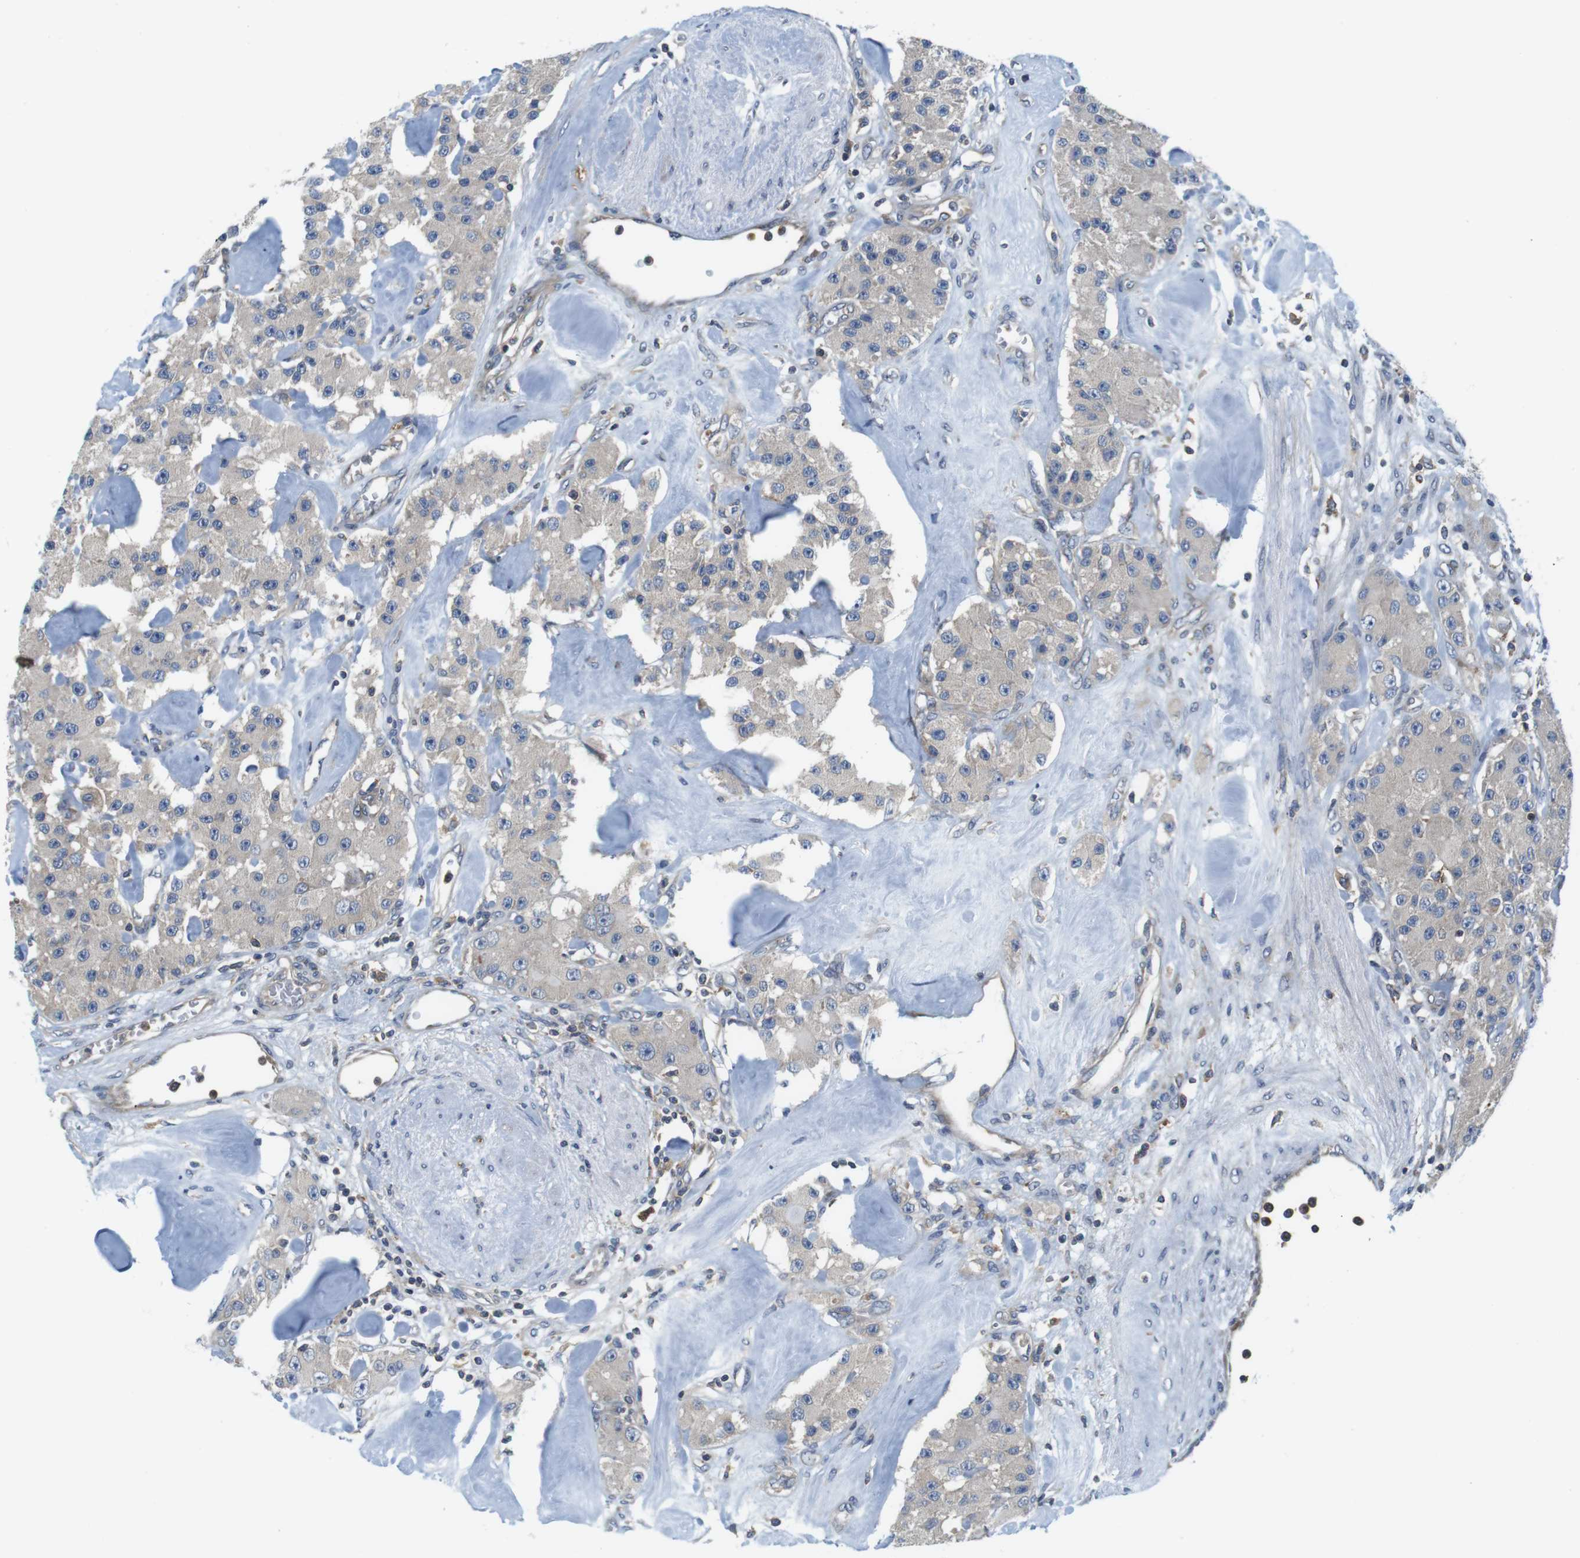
{"staining": {"intensity": "weak", "quantity": "<25%", "location": "cytoplasmic/membranous"}, "tissue": "carcinoid", "cell_type": "Tumor cells", "image_type": "cancer", "snomed": [{"axis": "morphology", "description": "Carcinoid, malignant, NOS"}, {"axis": "topography", "description": "Pancreas"}], "caption": "There is no significant positivity in tumor cells of malignant carcinoid. Brightfield microscopy of IHC stained with DAB (3,3'-diaminobenzidine) (brown) and hematoxylin (blue), captured at high magnification.", "gene": "HERPUD2", "patient": {"sex": "male", "age": 41}}